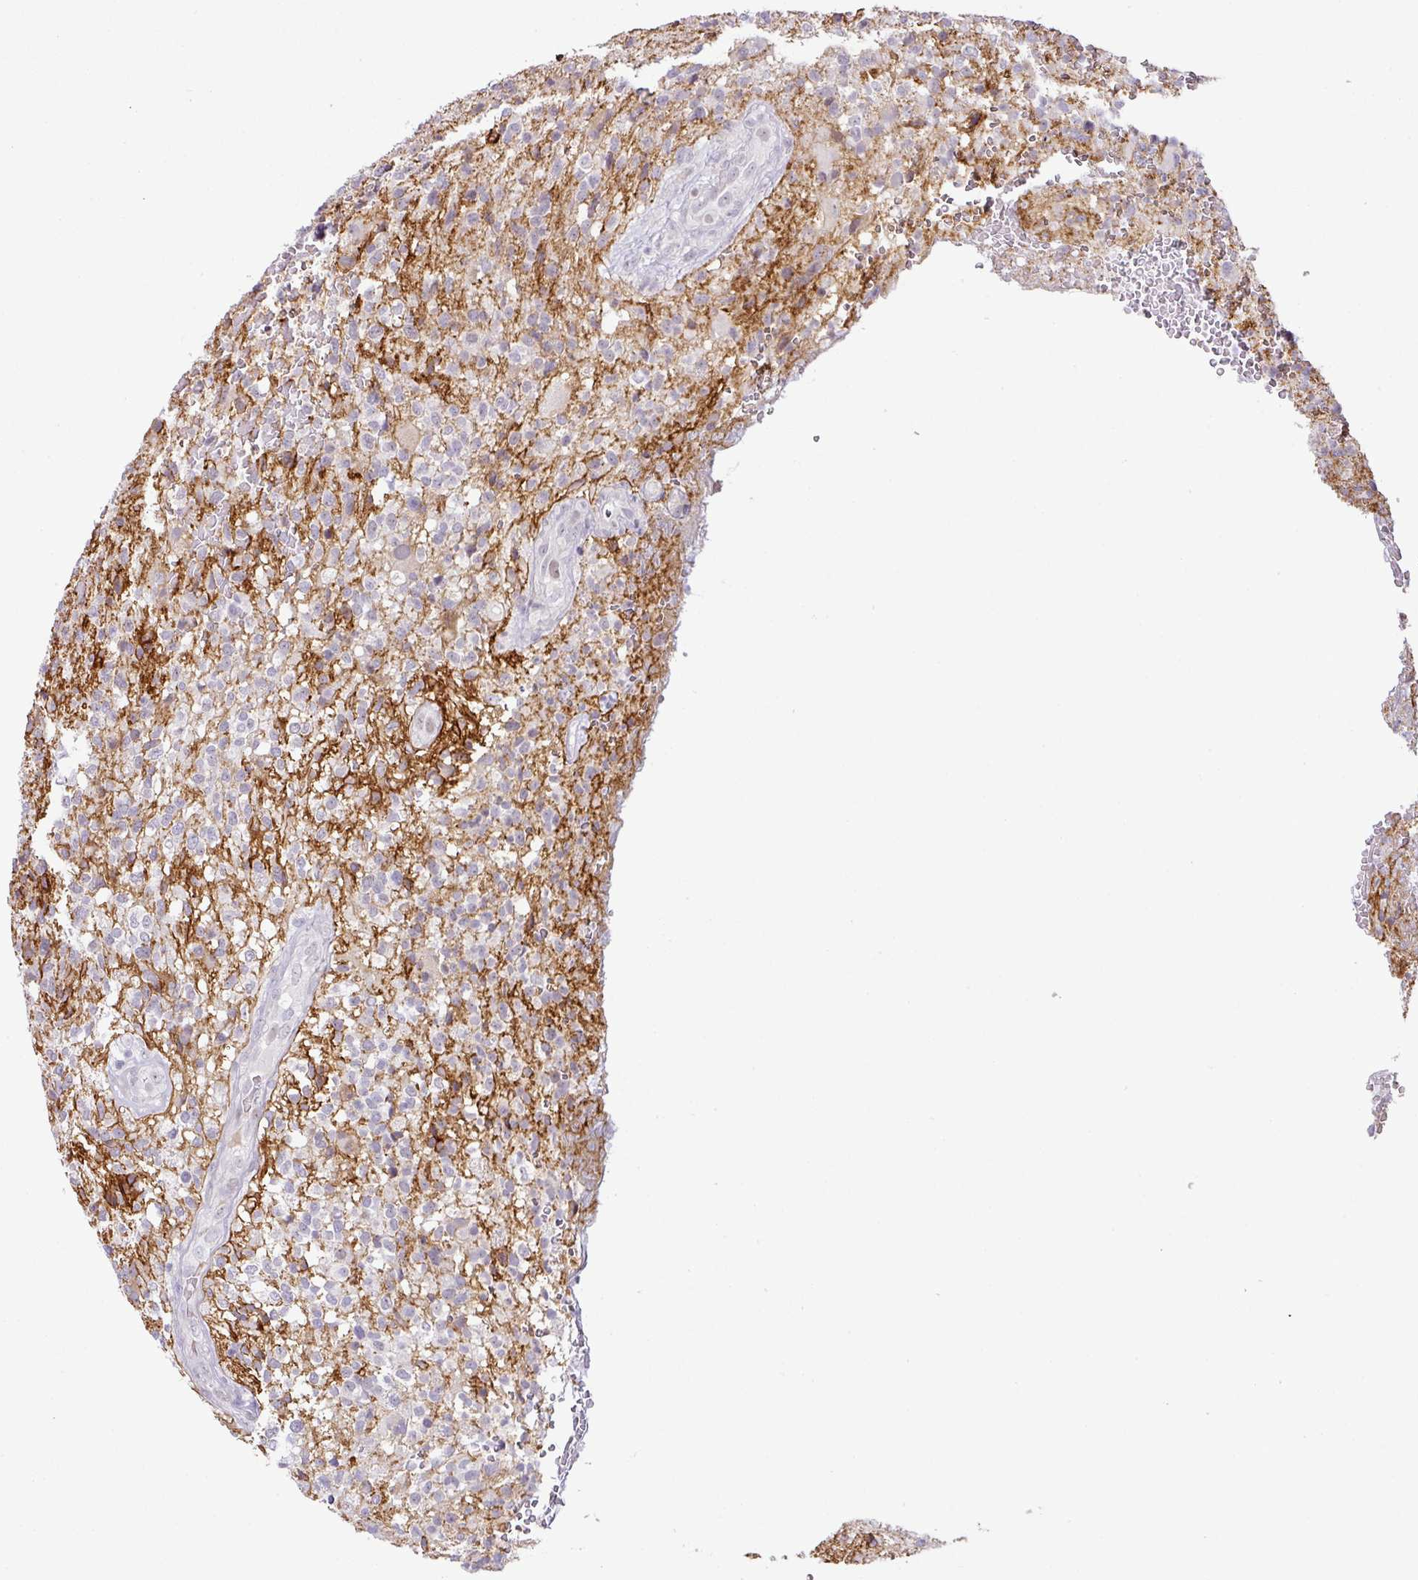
{"staining": {"intensity": "negative", "quantity": "none", "location": "none"}, "tissue": "glioma", "cell_type": "Tumor cells", "image_type": "cancer", "snomed": [{"axis": "morphology", "description": "Glioma, malignant, High grade"}, {"axis": "topography", "description": "Brain"}], "caption": "This image is of malignant glioma (high-grade) stained with IHC to label a protein in brown with the nuclei are counter-stained blue. There is no positivity in tumor cells.", "gene": "PARP2", "patient": {"sex": "male", "age": 56}}